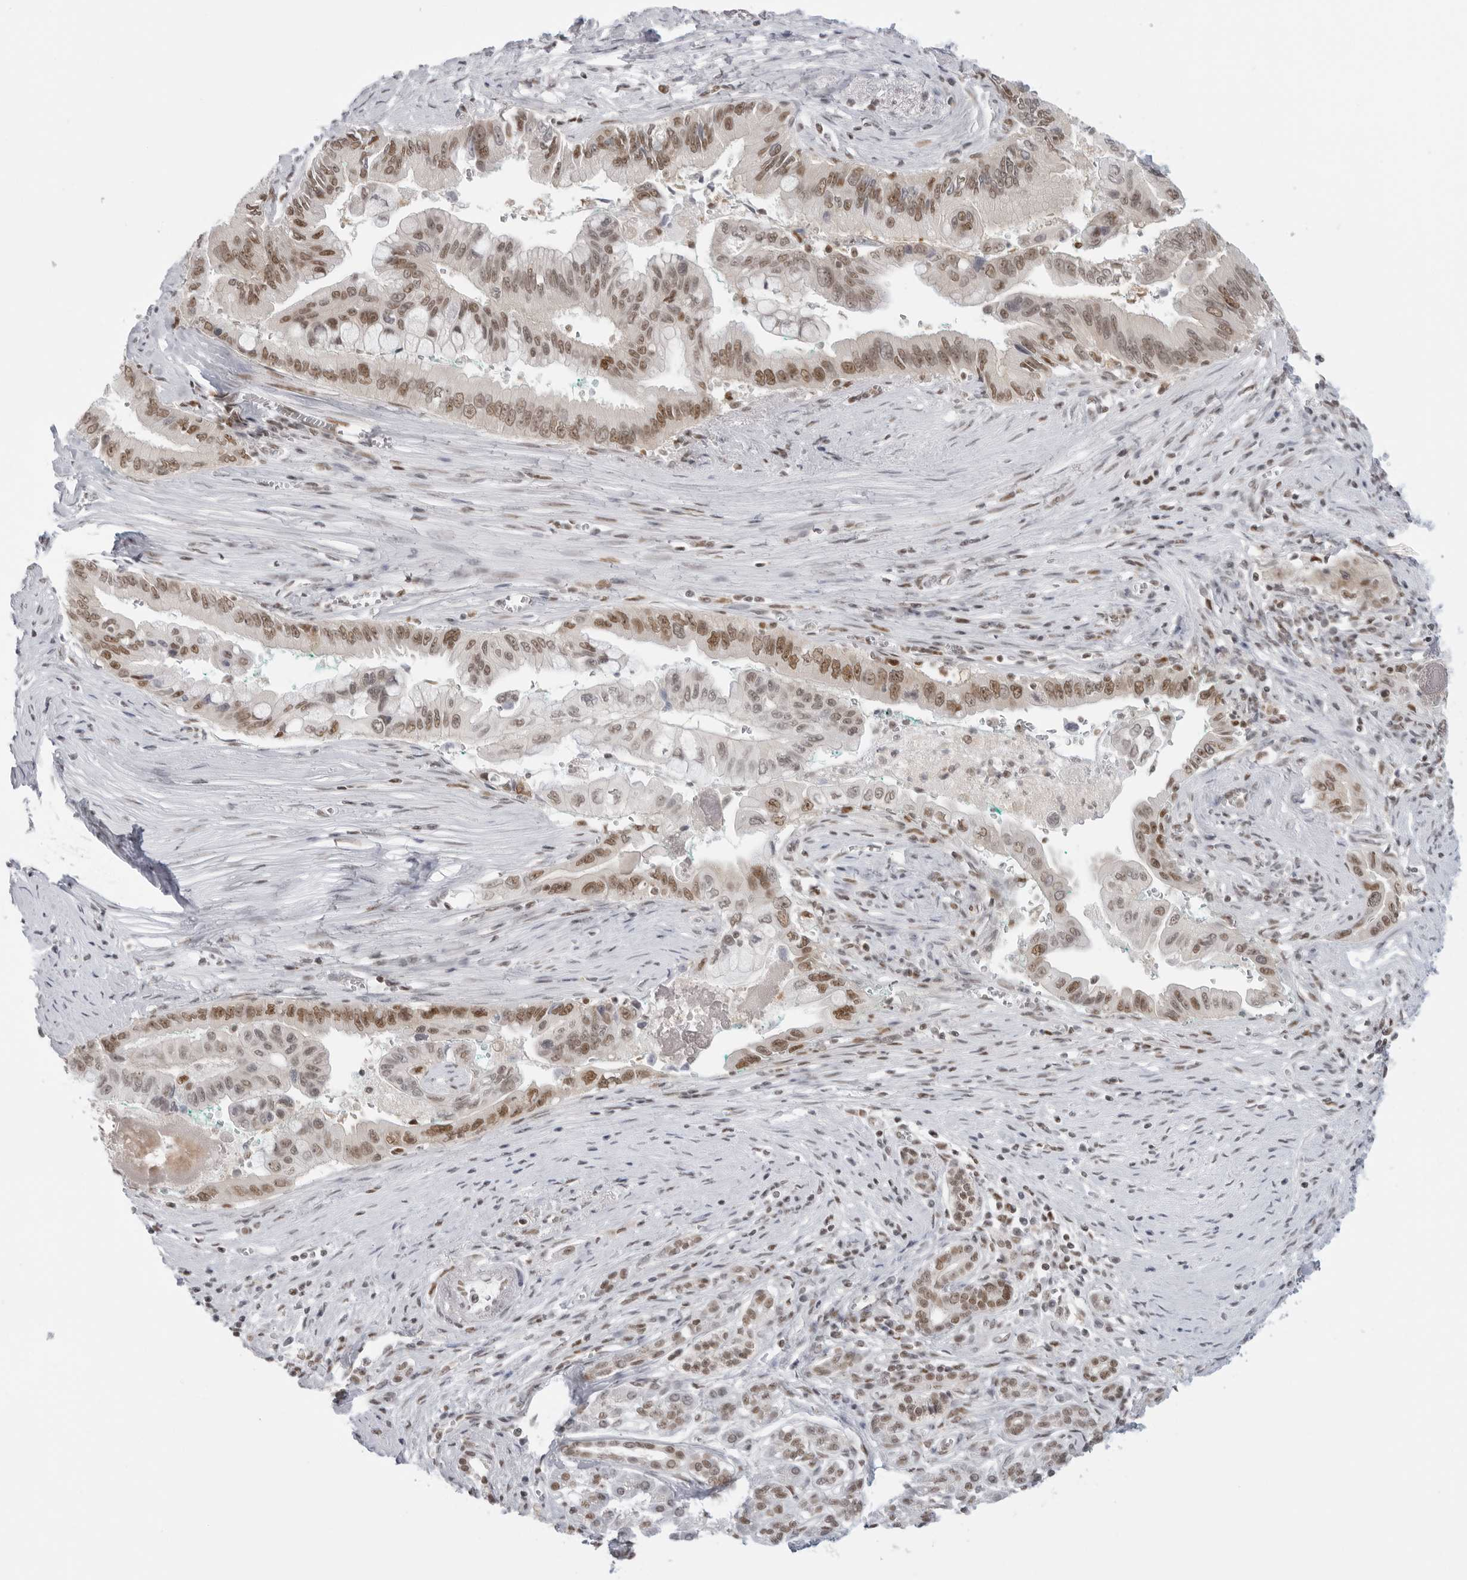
{"staining": {"intensity": "moderate", "quantity": ">75%", "location": "nuclear"}, "tissue": "pancreatic cancer", "cell_type": "Tumor cells", "image_type": "cancer", "snomed": [{"axis": "morphology", "description": "Adenocarcinoma, NOS"}, {"axis": "topography", "description": "Pancreas"}], "caption": "Human pancreatic cancer stained for a protein (brown) reveals moderate nuclear positive positivity in approximately >75% of tumor cells.", "gene": "RPA2", "patient": {"sex": "male", "age": 78}}